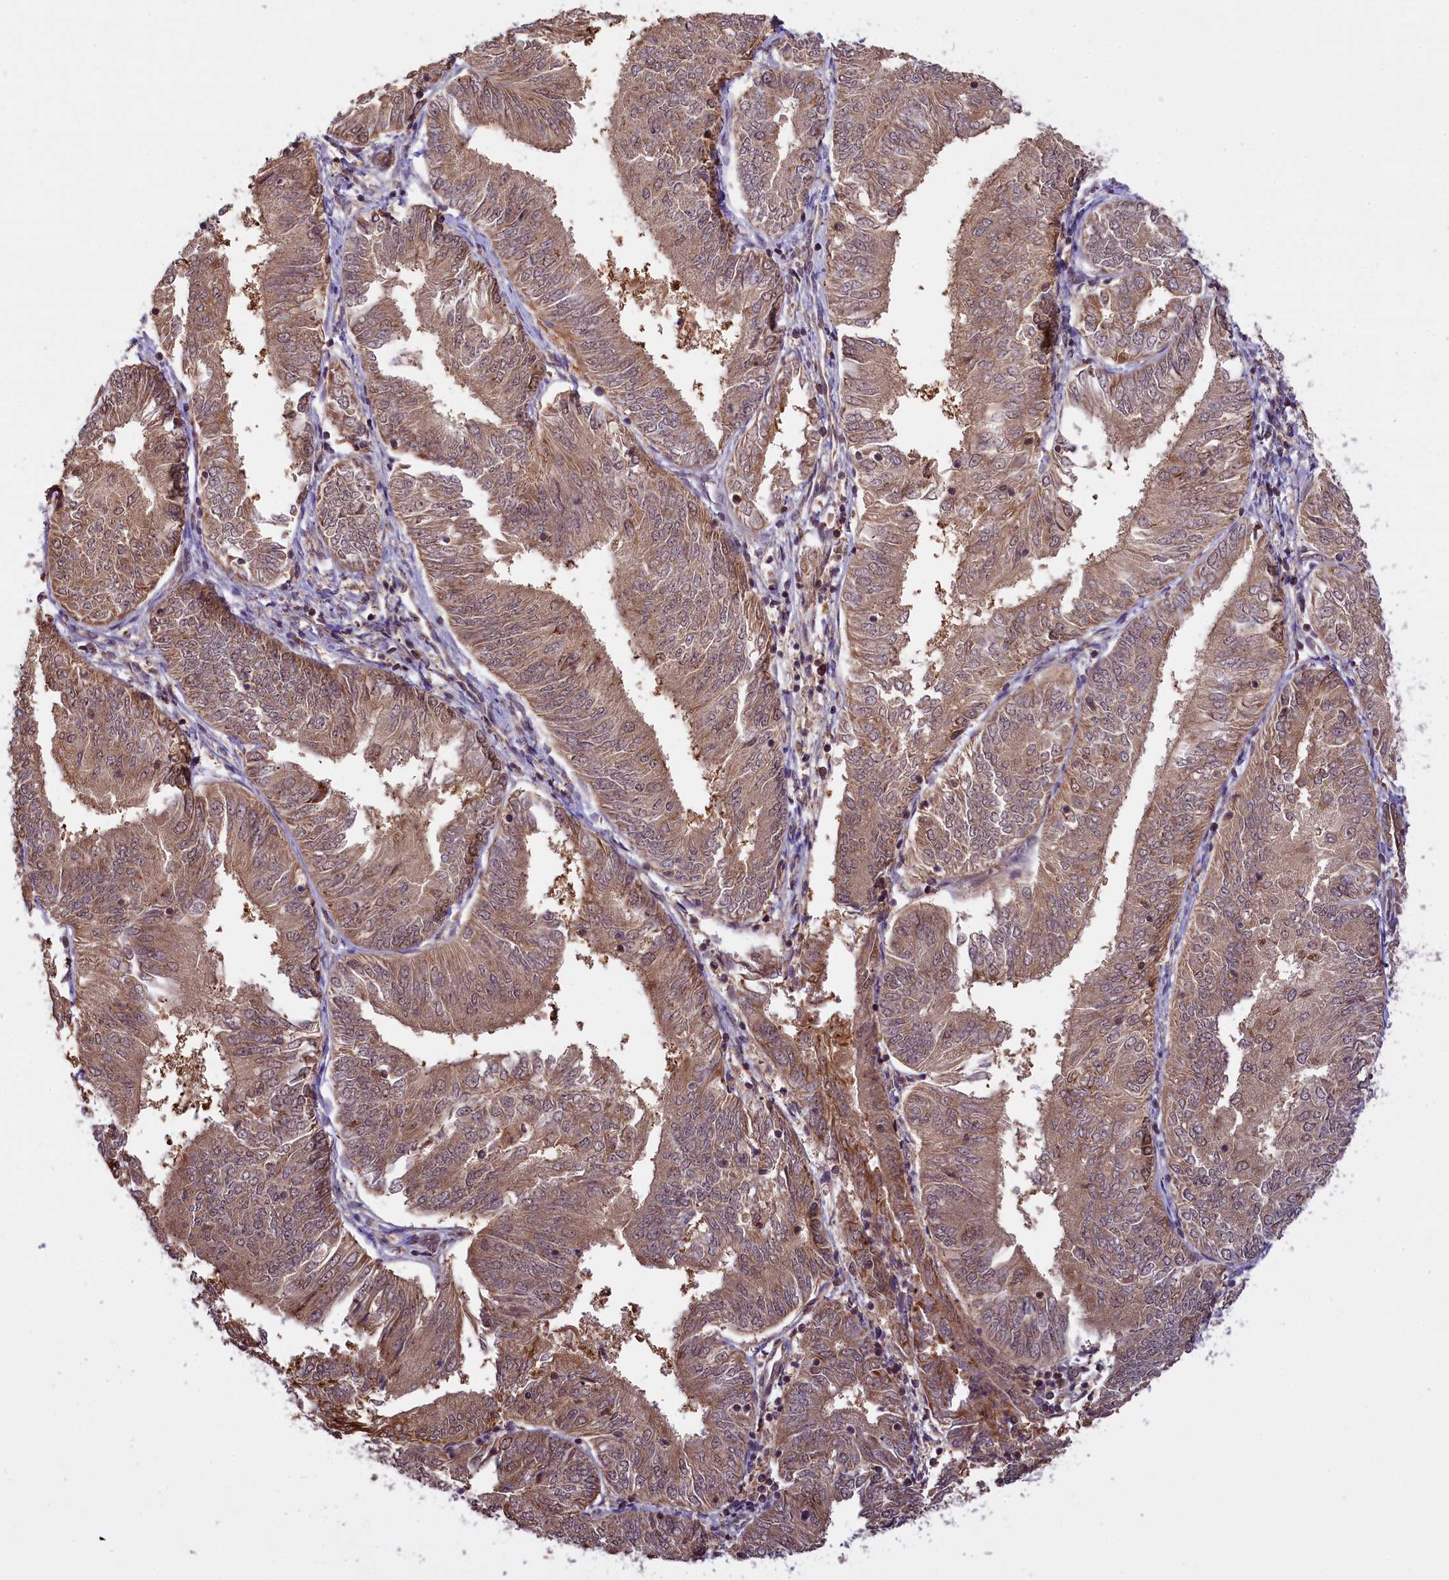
{"staining": {"intensity": "weak", "quantity": ">75%", "location": "cytoplasmic/membranous,nuclear"}, "tissue": "endometrial cancer", "cell_type": "Tumor cells", "image_type": "cancer", "snomed": [{"axis": "morphology", "description": "Adenocarcinoma, NOS"}, {"axis": "topography", "description": "Endometrium"}], "caption": "IHC (DAB) staining of adenocarcinoma (endometrial) exhibits weak cytoplasmic/membranous and nuclear protein positivity in approximately >75% of tumor cells. (Brightfield microscopy of DAB IHC at high magnification).", "gene": "CARD8", "patient": {"sex": "female", "age": 58}}